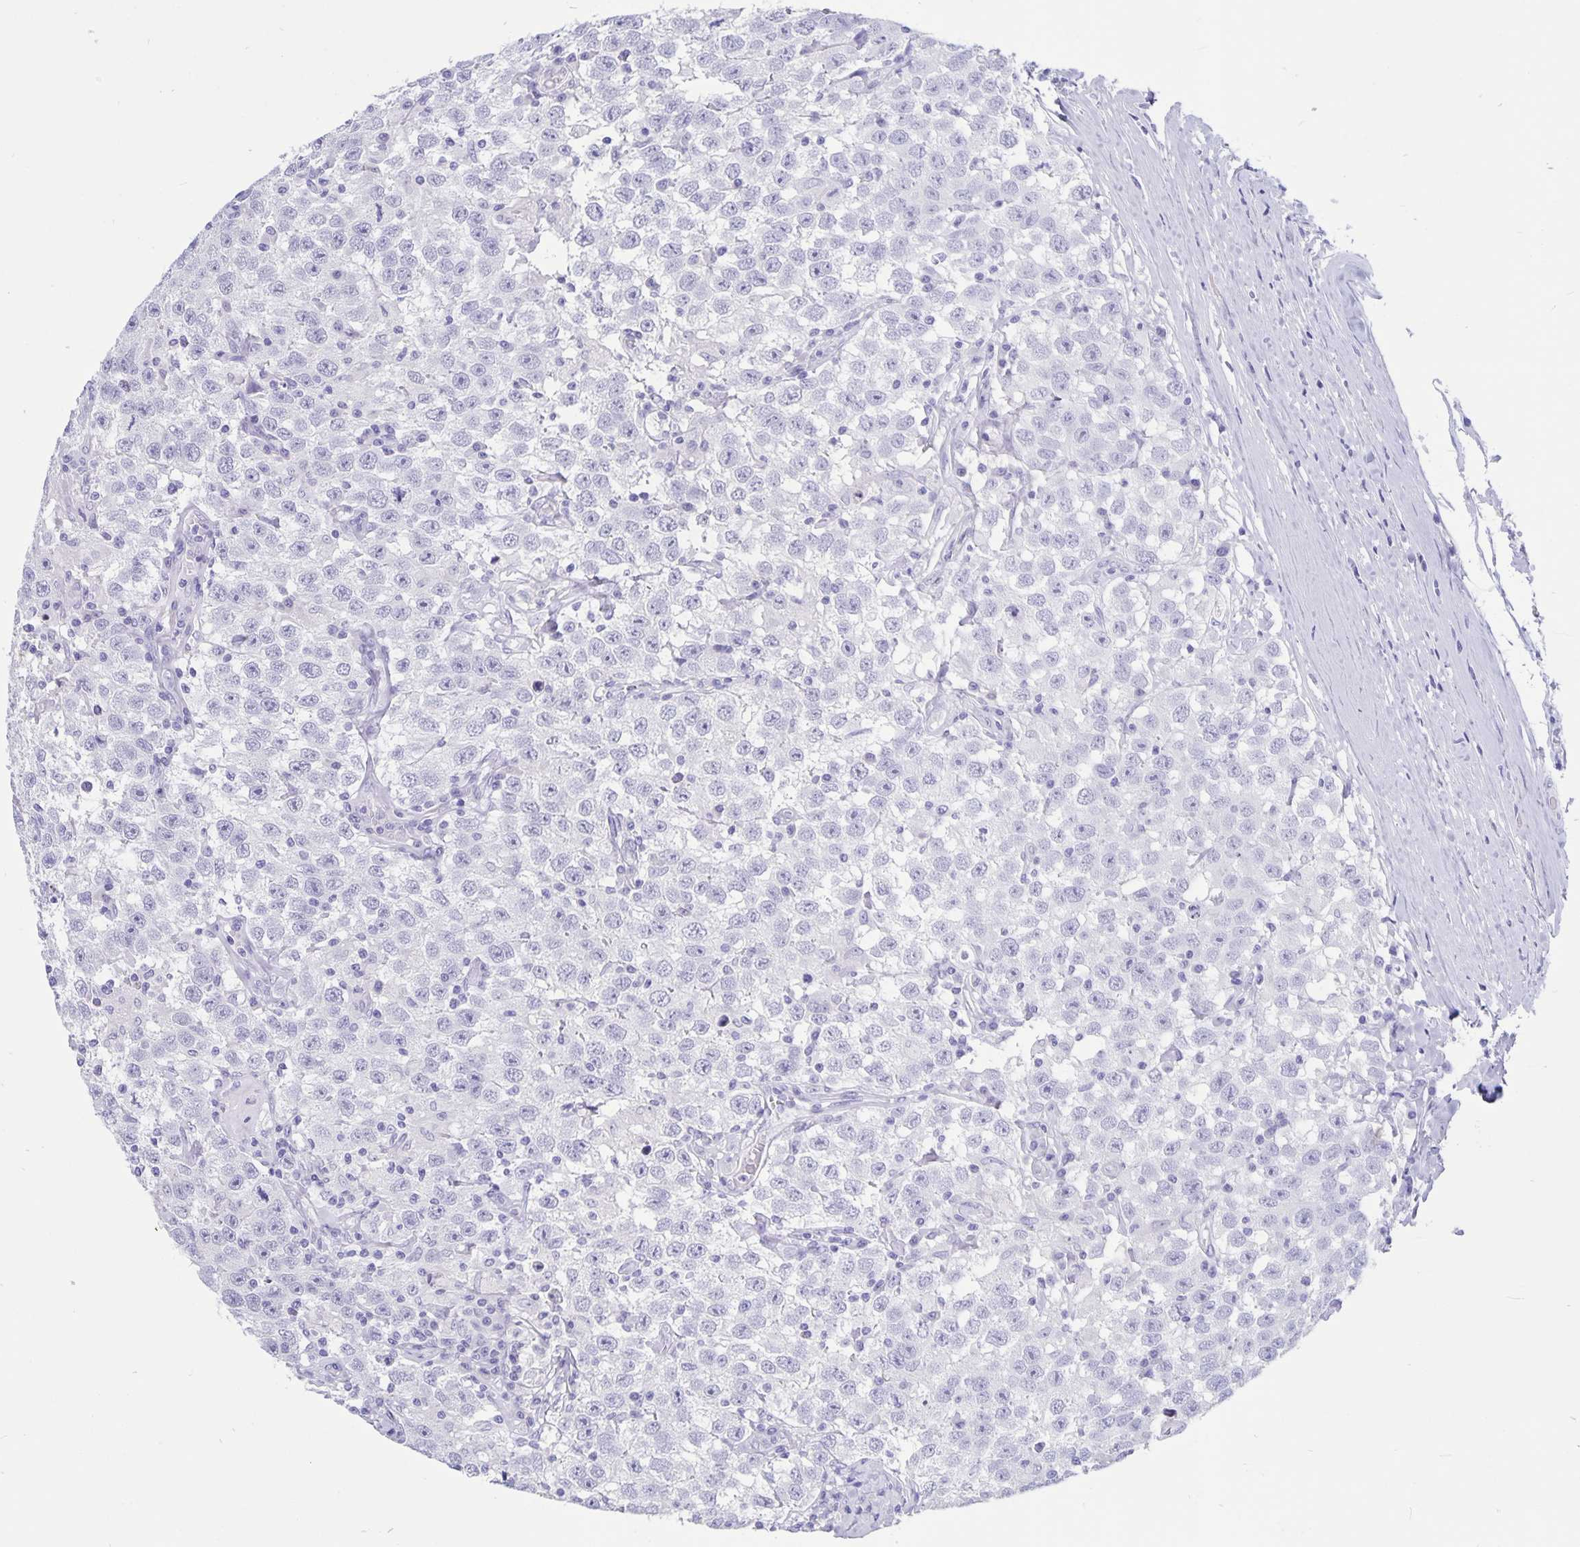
{"staining": {"intensity": "negative", "quantity": "none", "location": "none"}, "tissue": "testis cancer", "cell_type": "Tumor cells", "image_type": "cancer", "snomed": [{"axis": "morphology", "description": "Seminoma, NOS"}, {"axis": "topography", "description": "Testis"}], "caption": "DAB immunohistochemical staining of seminoma (testis) demonstrates no significant staining in tumor cells.", "gene": "BPIFA3", "patient": {"sex": "male", "age": 41}}